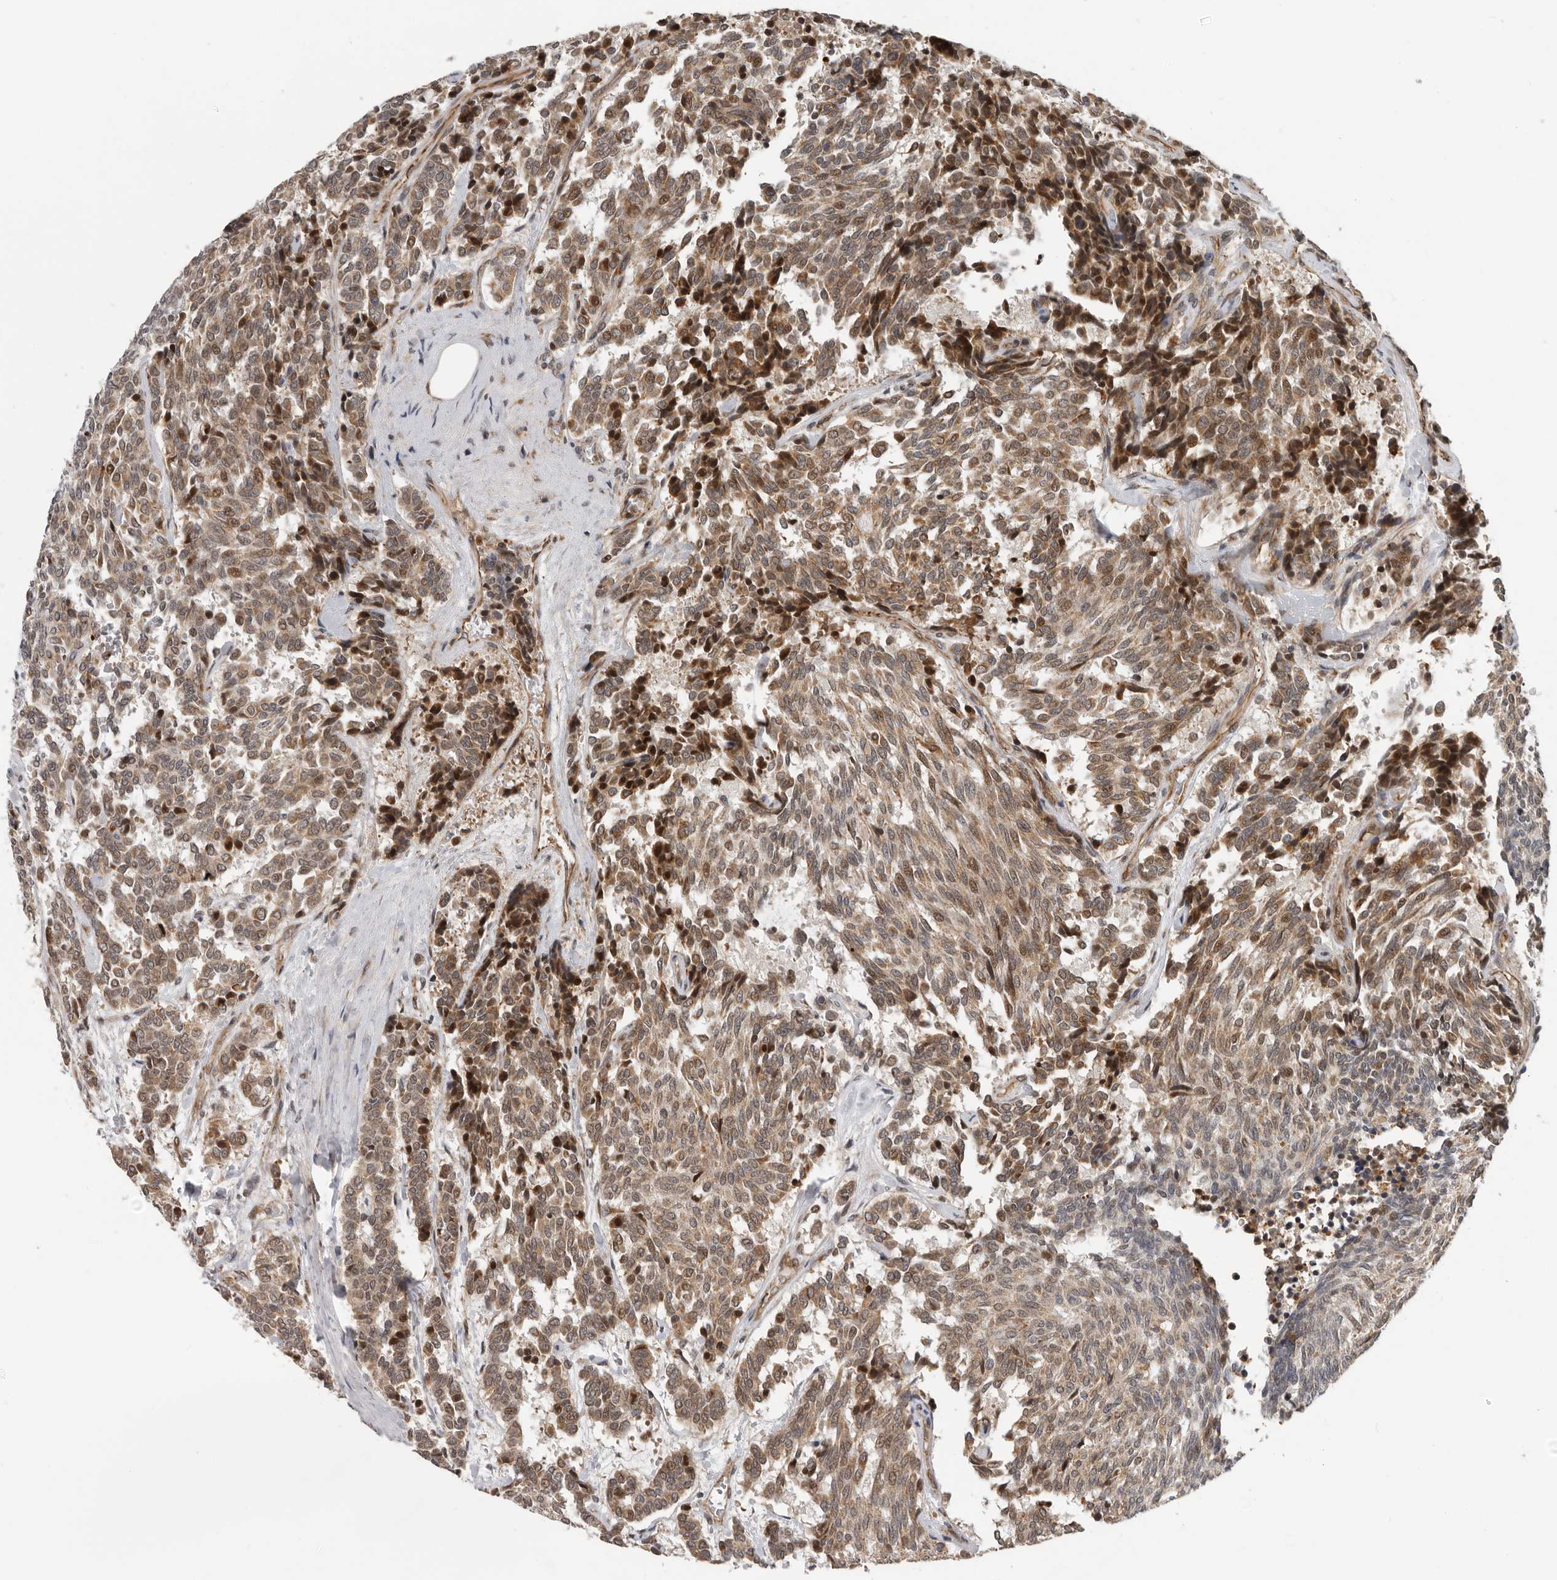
{"staining": {"intensity": "moderate", "quantity": ">75%", "location": "cytoplasmic/membranous,nuclear"}, "tissue": "carcinoid", "cell_type": "Tumor cells", "image_type": "cancer", "snomed": [{"axis": "morphology", "description": "Carcinoid, malignant, NOS"}, {"axis": "topography", "description": "Pancreas"}], "caption": "A high-resolution micrograph shows immunohistochemistry (IHC) staining of carcinoid, which reveals moderate cytoplasmic/membranous and nuclear expression in approximately >75% of tumor cells. The staining is performed using DAB (3,3'-diaminobenzidine) brown chromogen to label protein expression. The nuclei are counter-stained blue using hematoxylin.", "gene": "RNF157", "patient": {"sex": "female", "age": 54}}